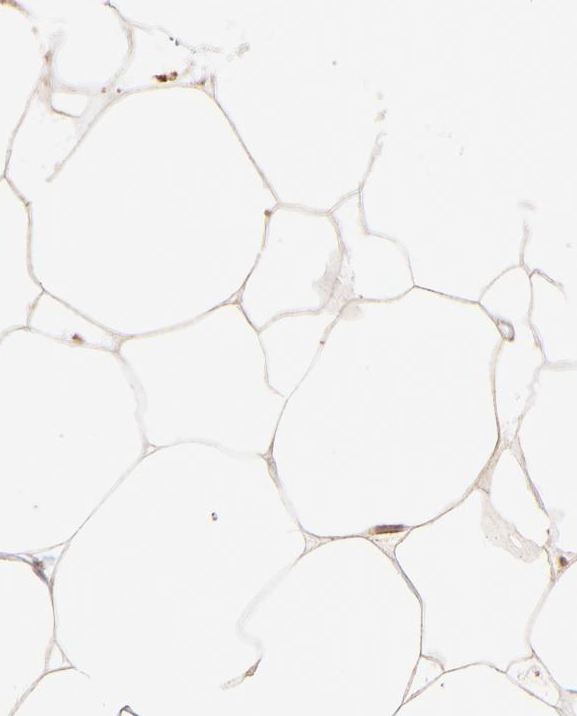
{"staining": {"intensity": "strong", "quantity": ">75%", "location": "nuclear"}, "tissue": "adipose tissue", "cell_type": "Adipocytes", "image_type": "normal", "snomed": [{"axis": "morphology", "description": "Normal tissue, NOS"}, {"axis": "morphology", "description": "Duct carcinoma"}, {"axis": "topography", "description": "Breast"}, {"axis": "topography", "description": "Adipose tissue"}], "caption": "The photomicrograph reveals staining of unremarkable adipose tissue, revealing strong nuclear protein staining (brown color) within adipocytes.", "gene": "WDR25", "patient": {"sex": "female", "age": 37}}